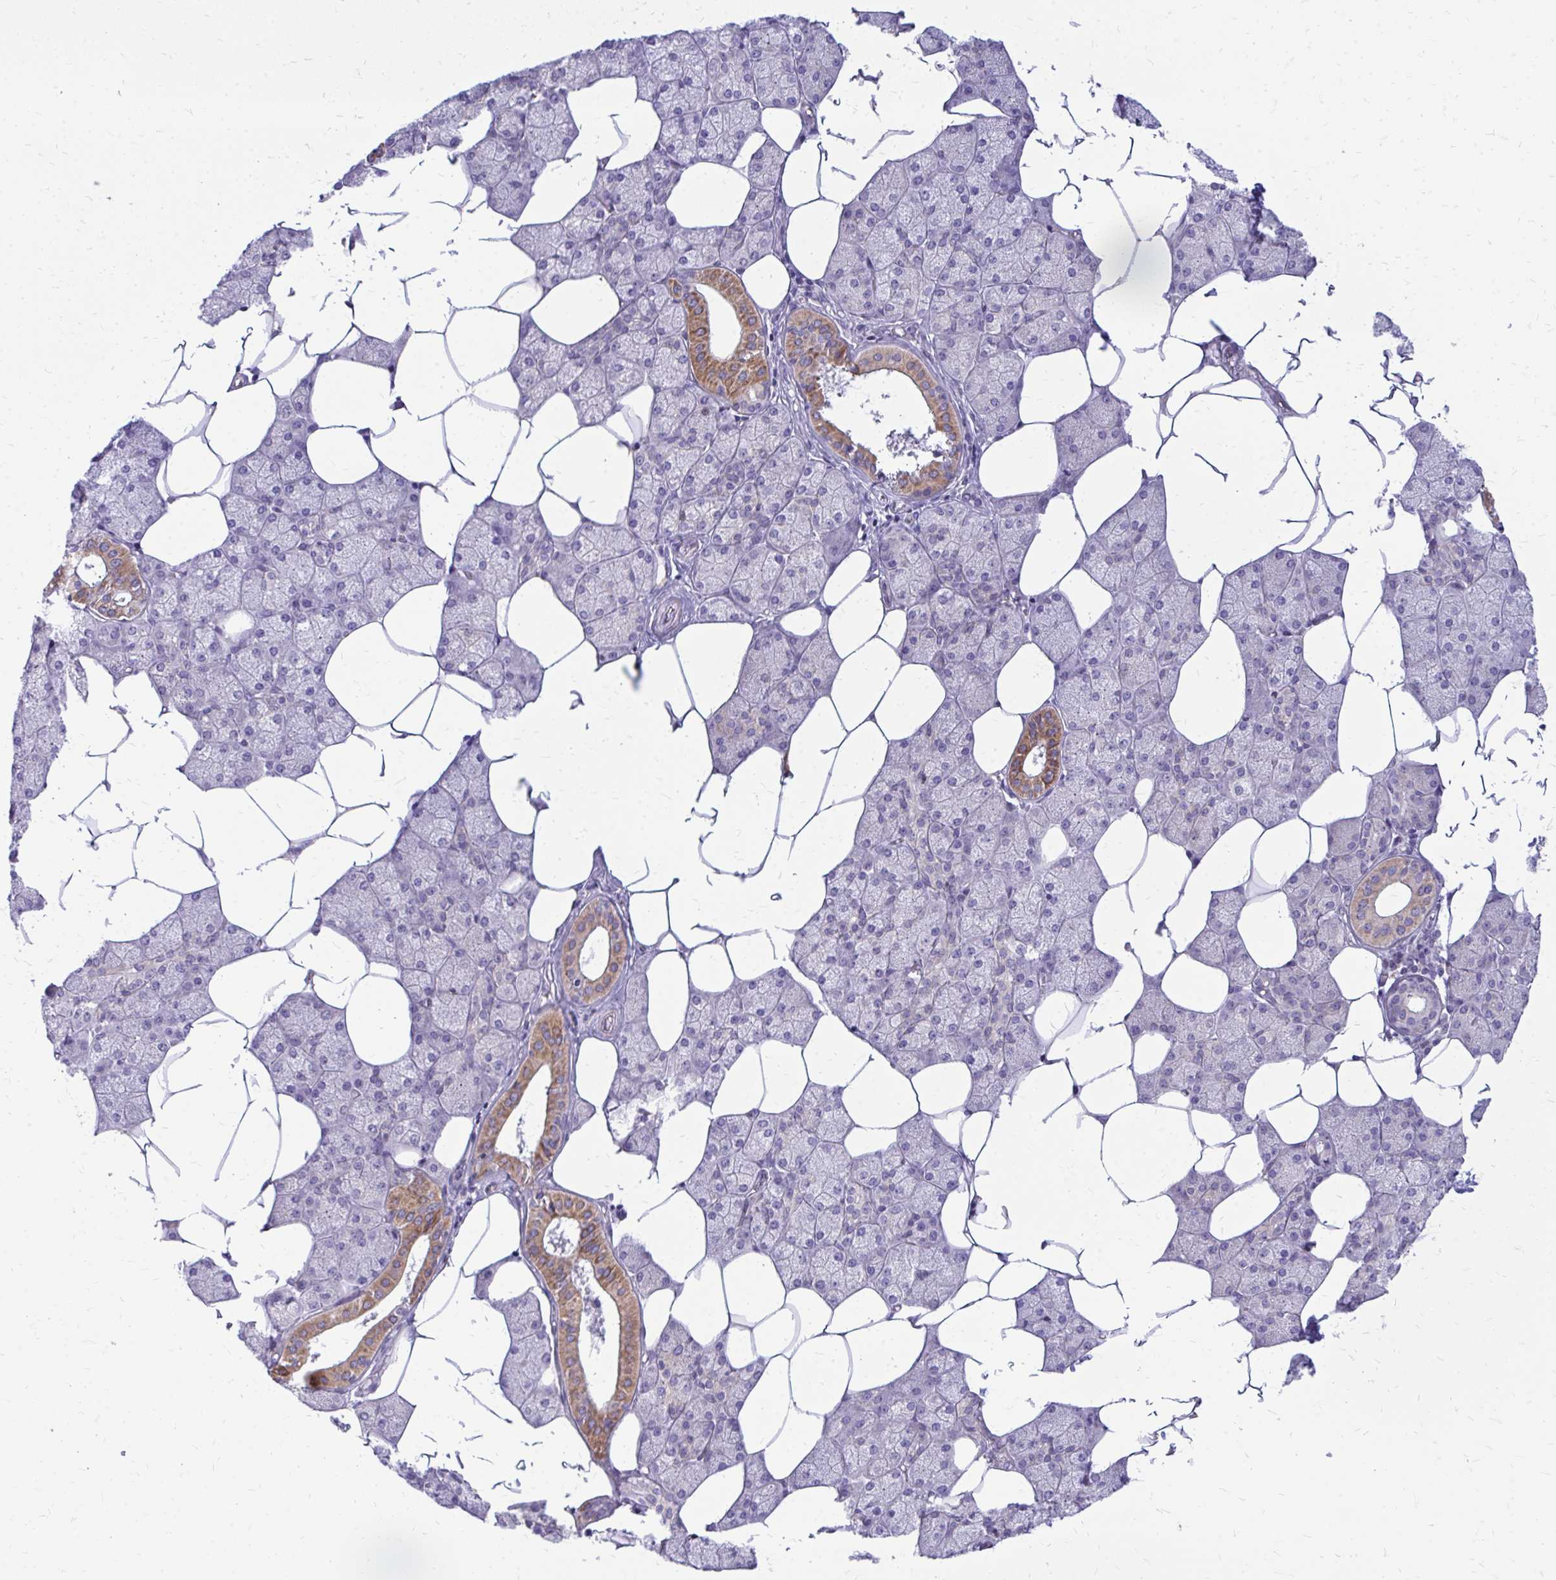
{"staining": {"intensity": "moderate", "quantity": "<25%", "location": "cytoplasmic/membranous"}, "tissue": "salivary gland", "cell_type": "Glandular cells", "image_type": "normal", "snomed": [{"axis": "morphology", "description": "Normal tissue, NOS"}, {"axis": "topography", "description": "Salivary gland"}], "caption": "Immunohistochemistry (IHC) of unremarkable human salivary gland shows low levels of moderate cytoplasmic/membranous positivity in about <25% of glandular cells.", "gene": "RPS6KA2", "patient": {"sex": "female", "age": 43}}